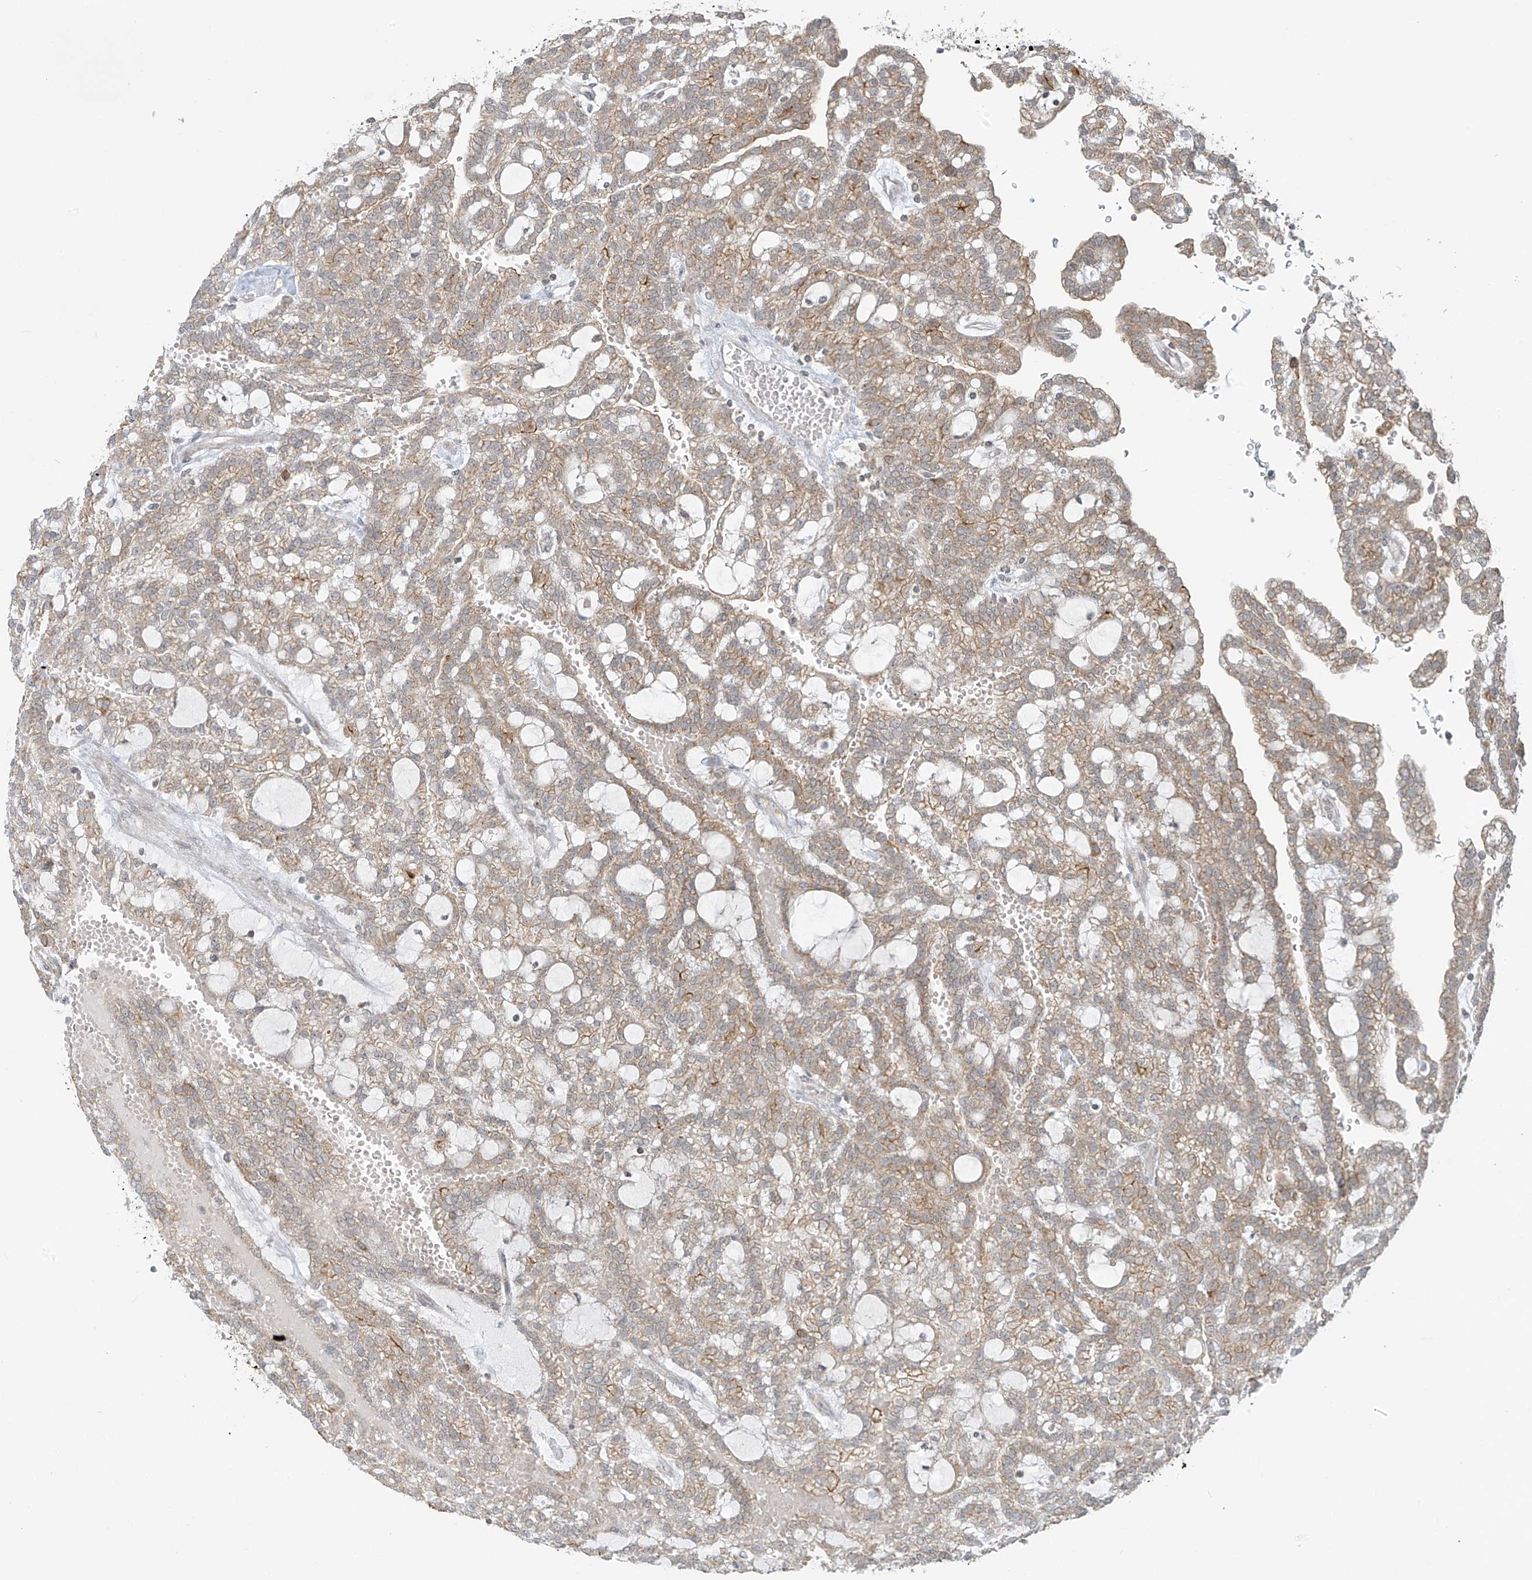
{"staining": {"intensity": "weak", "quantity": "25%-75%", "location": "cytoplasmic/membranous"}, "tissue": "renal cancer", "cell_type": "Tumor cells", "image_type": "cancer", "snomed": [{"axis": "morphology", "description": "Adenocarcinoma, NOS"}, {"axis": "topography", "description": "Kidney"}], "caption": "This is a micrograph of immunohistochemistry (IHC) staining of renal cancer (adenocarcinoma), which shows weak expression in the cytoplasmic/membranous of tumor cells.", "gene": "HDDC2", "patient": {"sex": "male", "age": 63}}